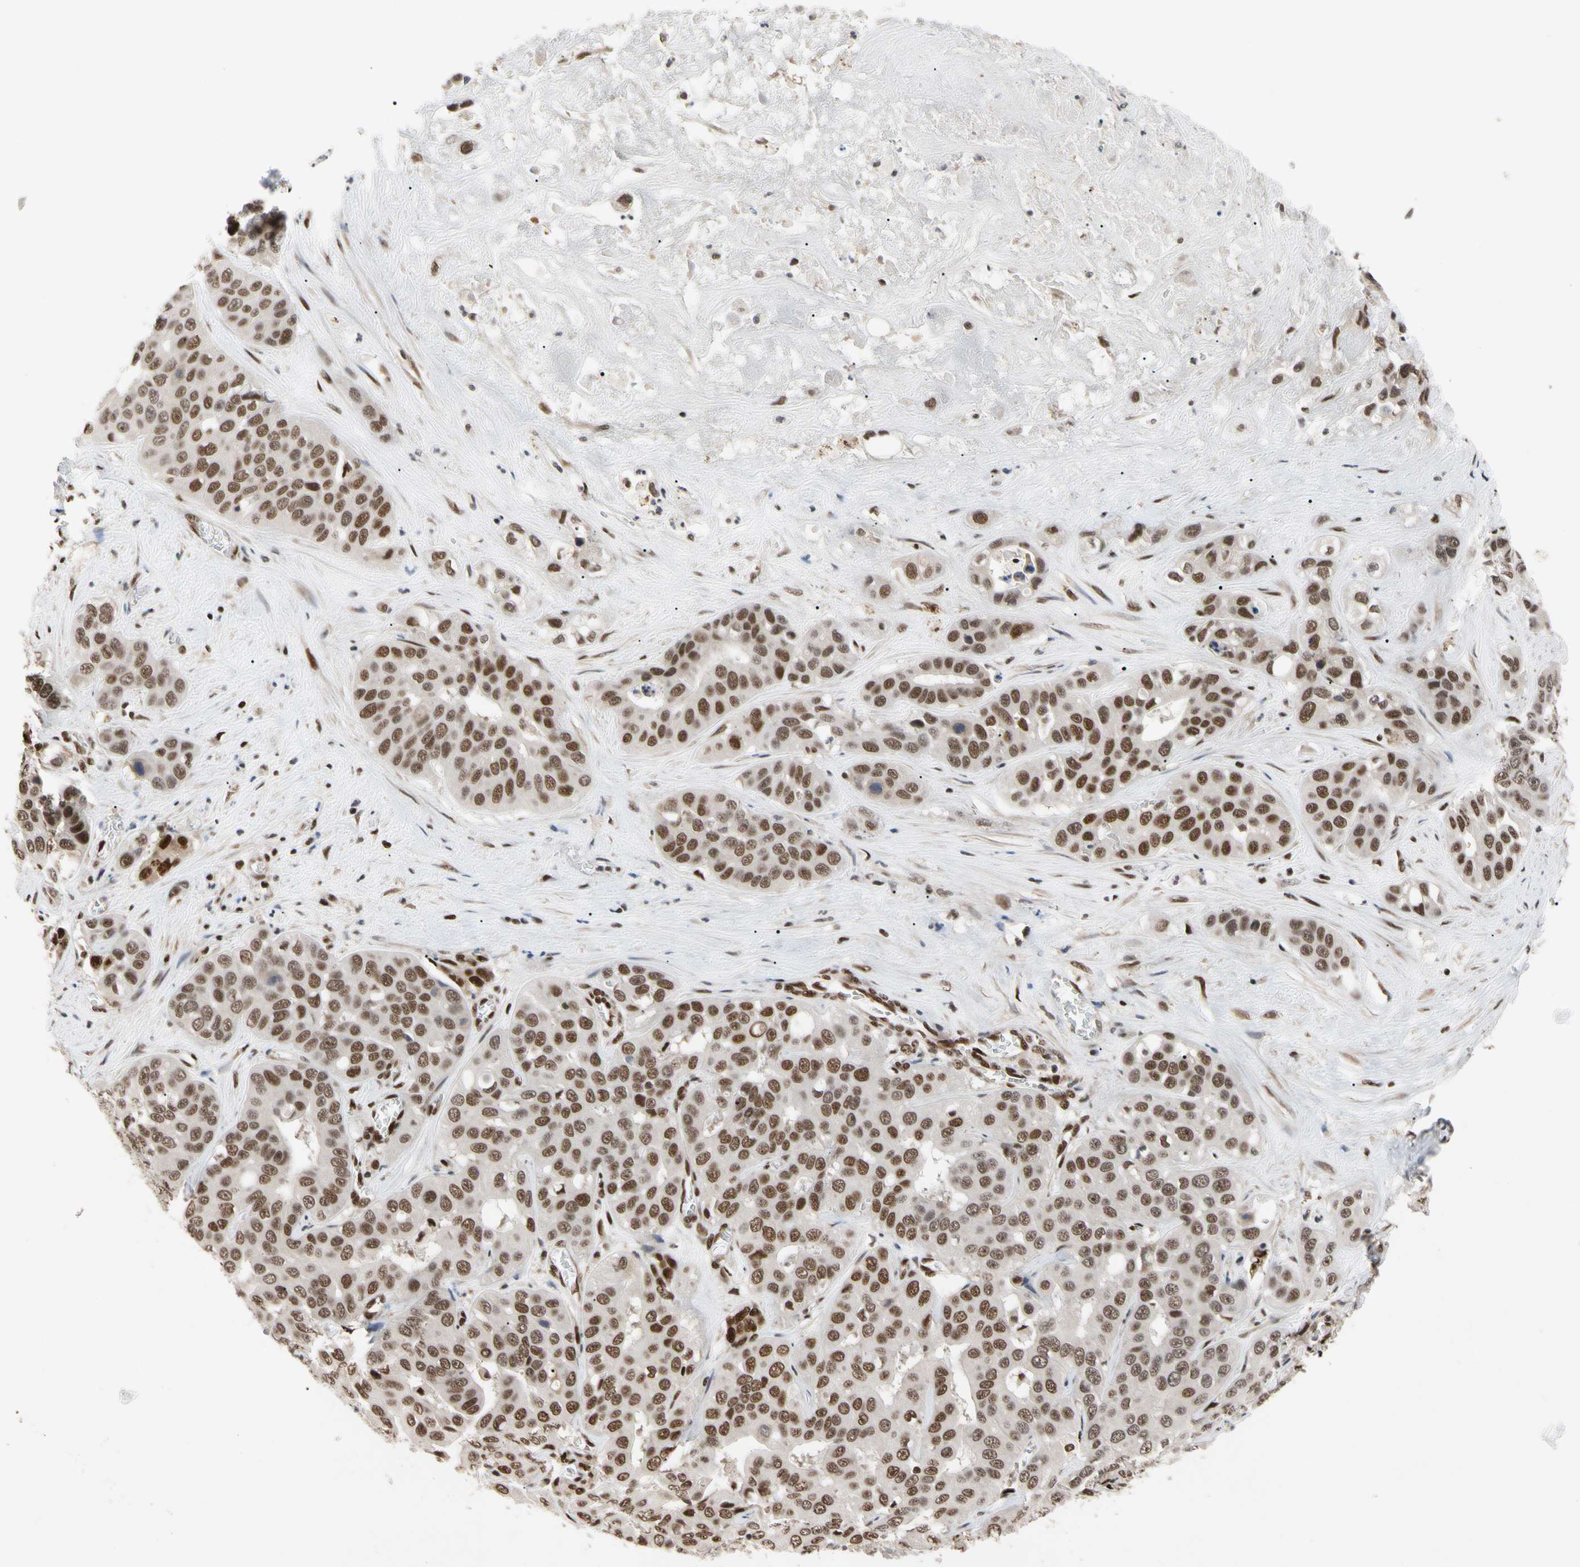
{"staining": {"intensity": "moderate", "quantity": ">75%", "location": "nuclear"}, "tissue": "liver cancer", "cell_type": "Tumor cells", "image_type": "cancer", "snomed": [{"axis": "morphology", "description": "Cholangiocarcinoma"}, {"axis": "topography", "description": "Liver"}], "caption": "An image of human liver cancer (cholangiocarcinoma) stained for a protein displays moderate nuclear brown staining in tumor cells. The staining was performed using DAB (3,3'-diaminobenzidine), with brown indicating positive protein expression. Nuclei are stained blue with hematoxylin.", "gene": "FAM98B", "patient": {"sex": "female", "age": 52}}